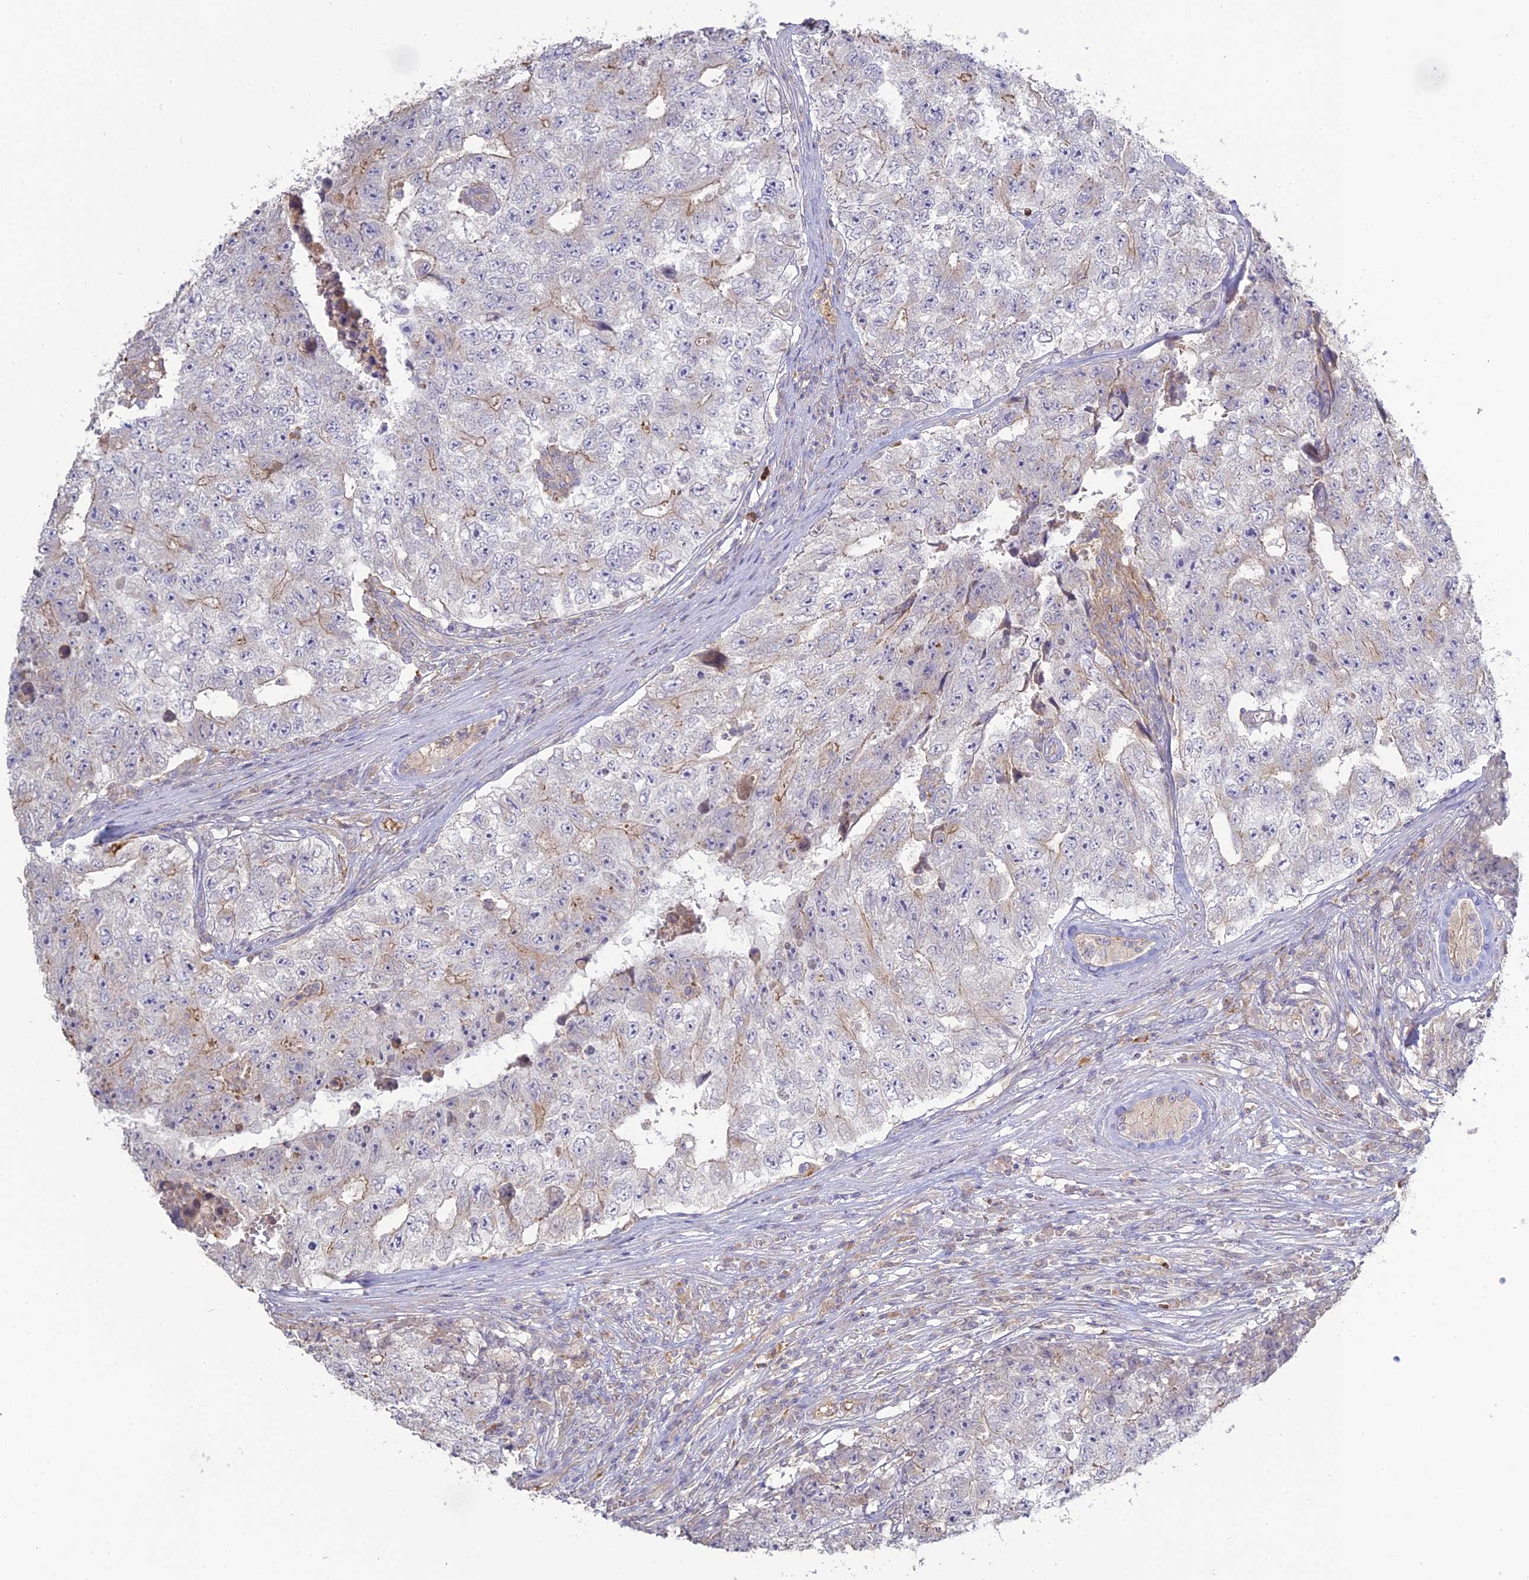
{"staining": {"intensity": "negative", "quantity": "none", "location": "none"}, "tissue": "testis cancer", "cell_type": "Tumor cells", "image_type": "cancer", "snomed": [{"axis": "morphology", "description": "Carcinoma, Embryonal, NOS"}, {"axis": "topography", "description": "Testis"}], "caption": "This is a image of IHC staining of embryonal carcinoma (testis), which shows no positivity in tumor cells.", "gene": "SFT2D2", "patient": {"sex": "male", "age": 17}}